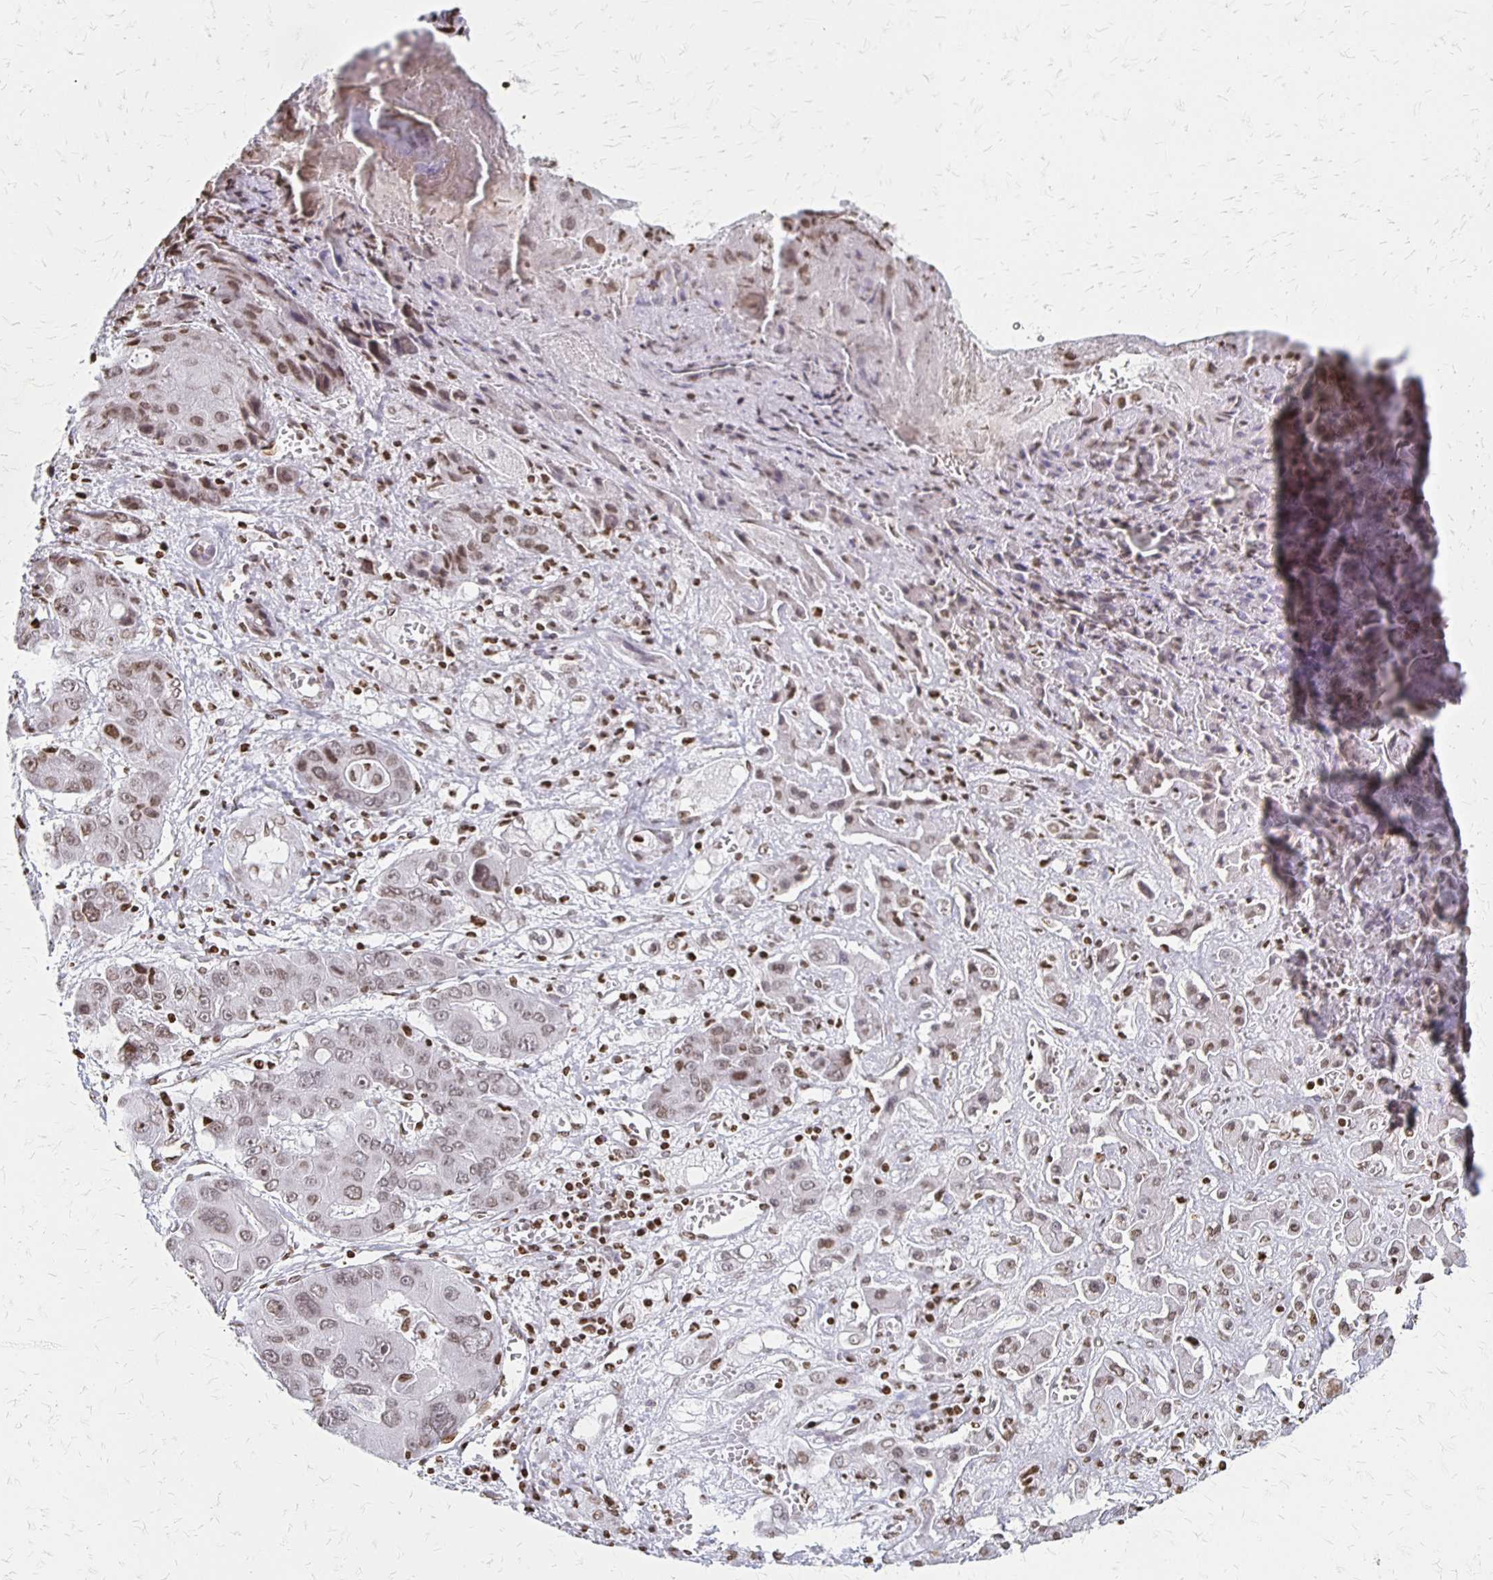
{"staining": {"intensity": "weak", "quantity": ">75%", "location": "nuclear"}, "tissue": "liver cancer", "cell_type": "Tumor cells", "image_type": "cancer", "snomed": [{"axis": "morphology", "description": "Cholangiocarcinoma"}, {"axis": "topography", "description": "Liver"}], "caption": "Liver cholangiocarcinoma stained for a protein demonstrates weak nuclear positivity in tumor cells. (IHC, brightfield microscopy, high magnification).", "gene": "ZNF280C", "patient": {"sex": "male", "age": 67}}